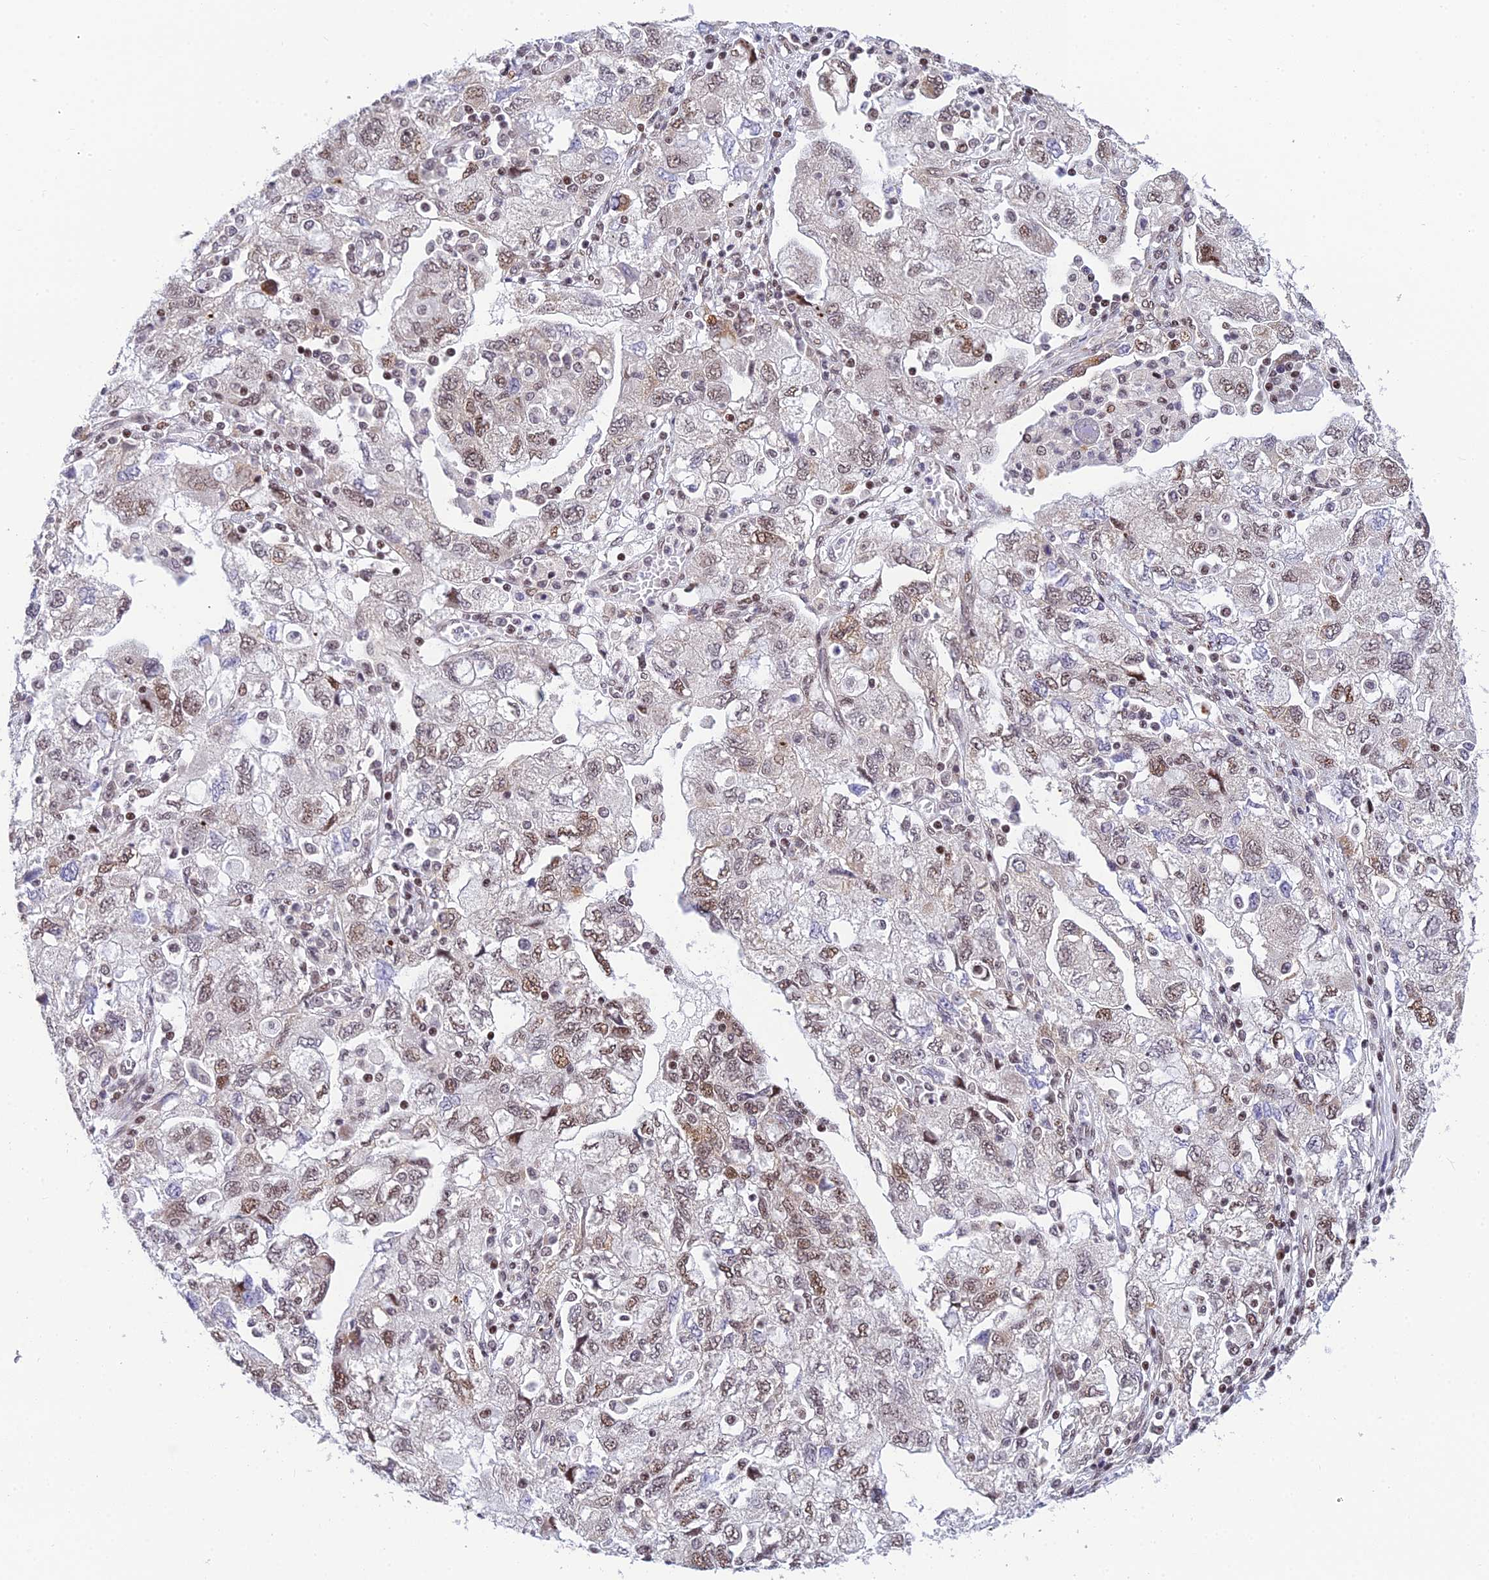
{"staining": {"intensity": "moderate", "quantity": "25%-75%", "location": "nuclear"}, "tissue": "ovarian cancer", "cell_type": "Tumor cells", "image_type": "cancer", "snomed": [{"axis": "morphology", "description": "Carcinoma, NOS"}, {"axis": "morphology", "description": "Cystadenocarcinoma, serous, NOS"}, {"axis": "topography", "description": "Ovary"}], "caption": "Tumor cells display medium levels of moderate nuclear staining in approximately 25%-75% of cells in human serous cystadenocarcinoma (ovarian).", "gene": "USP22", "patient": {"sex": "female", "age": 69}}